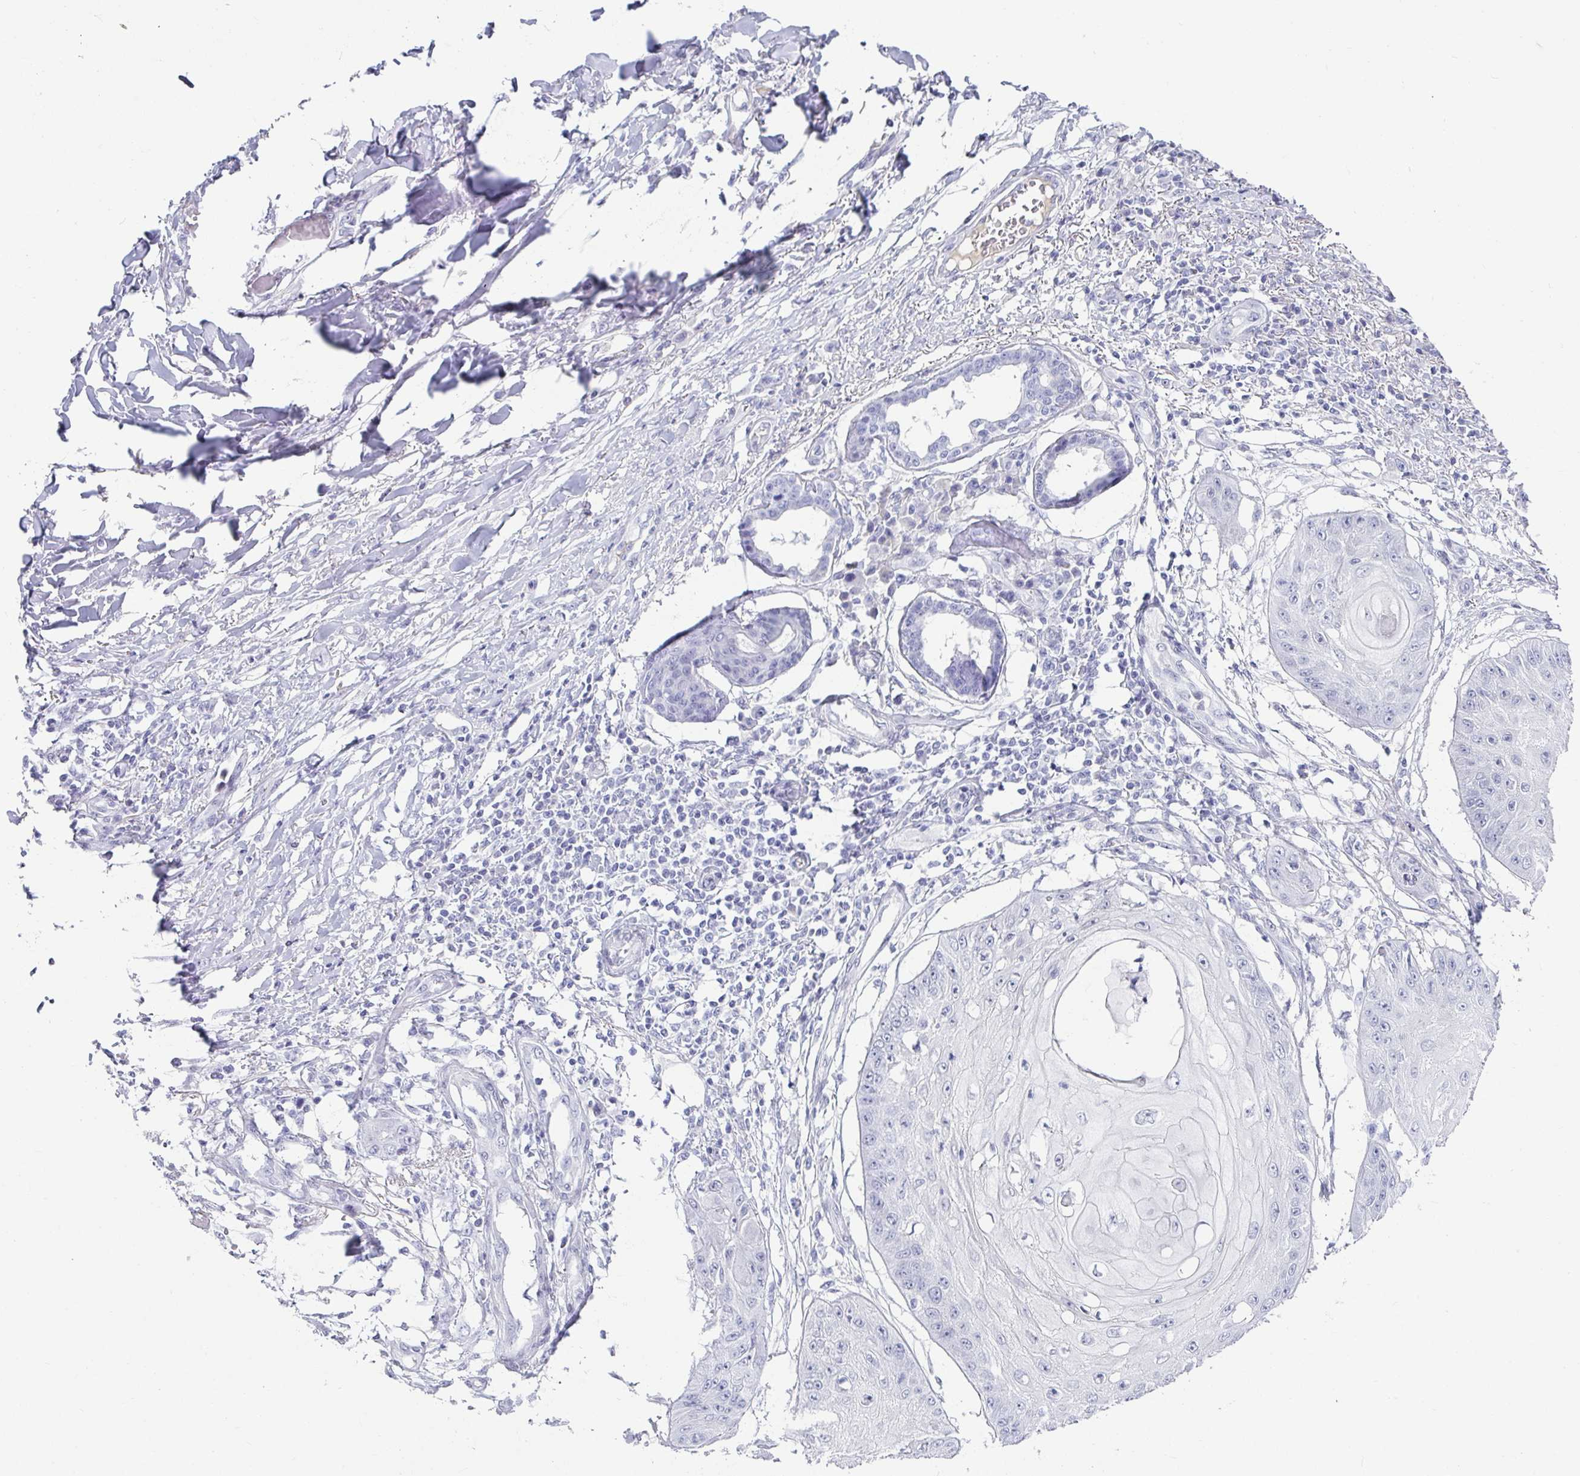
{"staining": {"intensity": "negative", "quantity": "none", "location": "none"}, "tissue": "skin cancer", "cell_type": "Tumor cells", "image_type": "cancer", "snomed": [{"axis": "morphology", "description": "Squamous cell carcinoma, NOS"}, {"axis": "topography", "description": "Skin"}], "caption": "This is a micrograph of immunohistochemistry staining of skin cancer, which shows no positivity in tumor cells.", "gene": "NPY", "patient": {"sex": "male", "age": 70}}